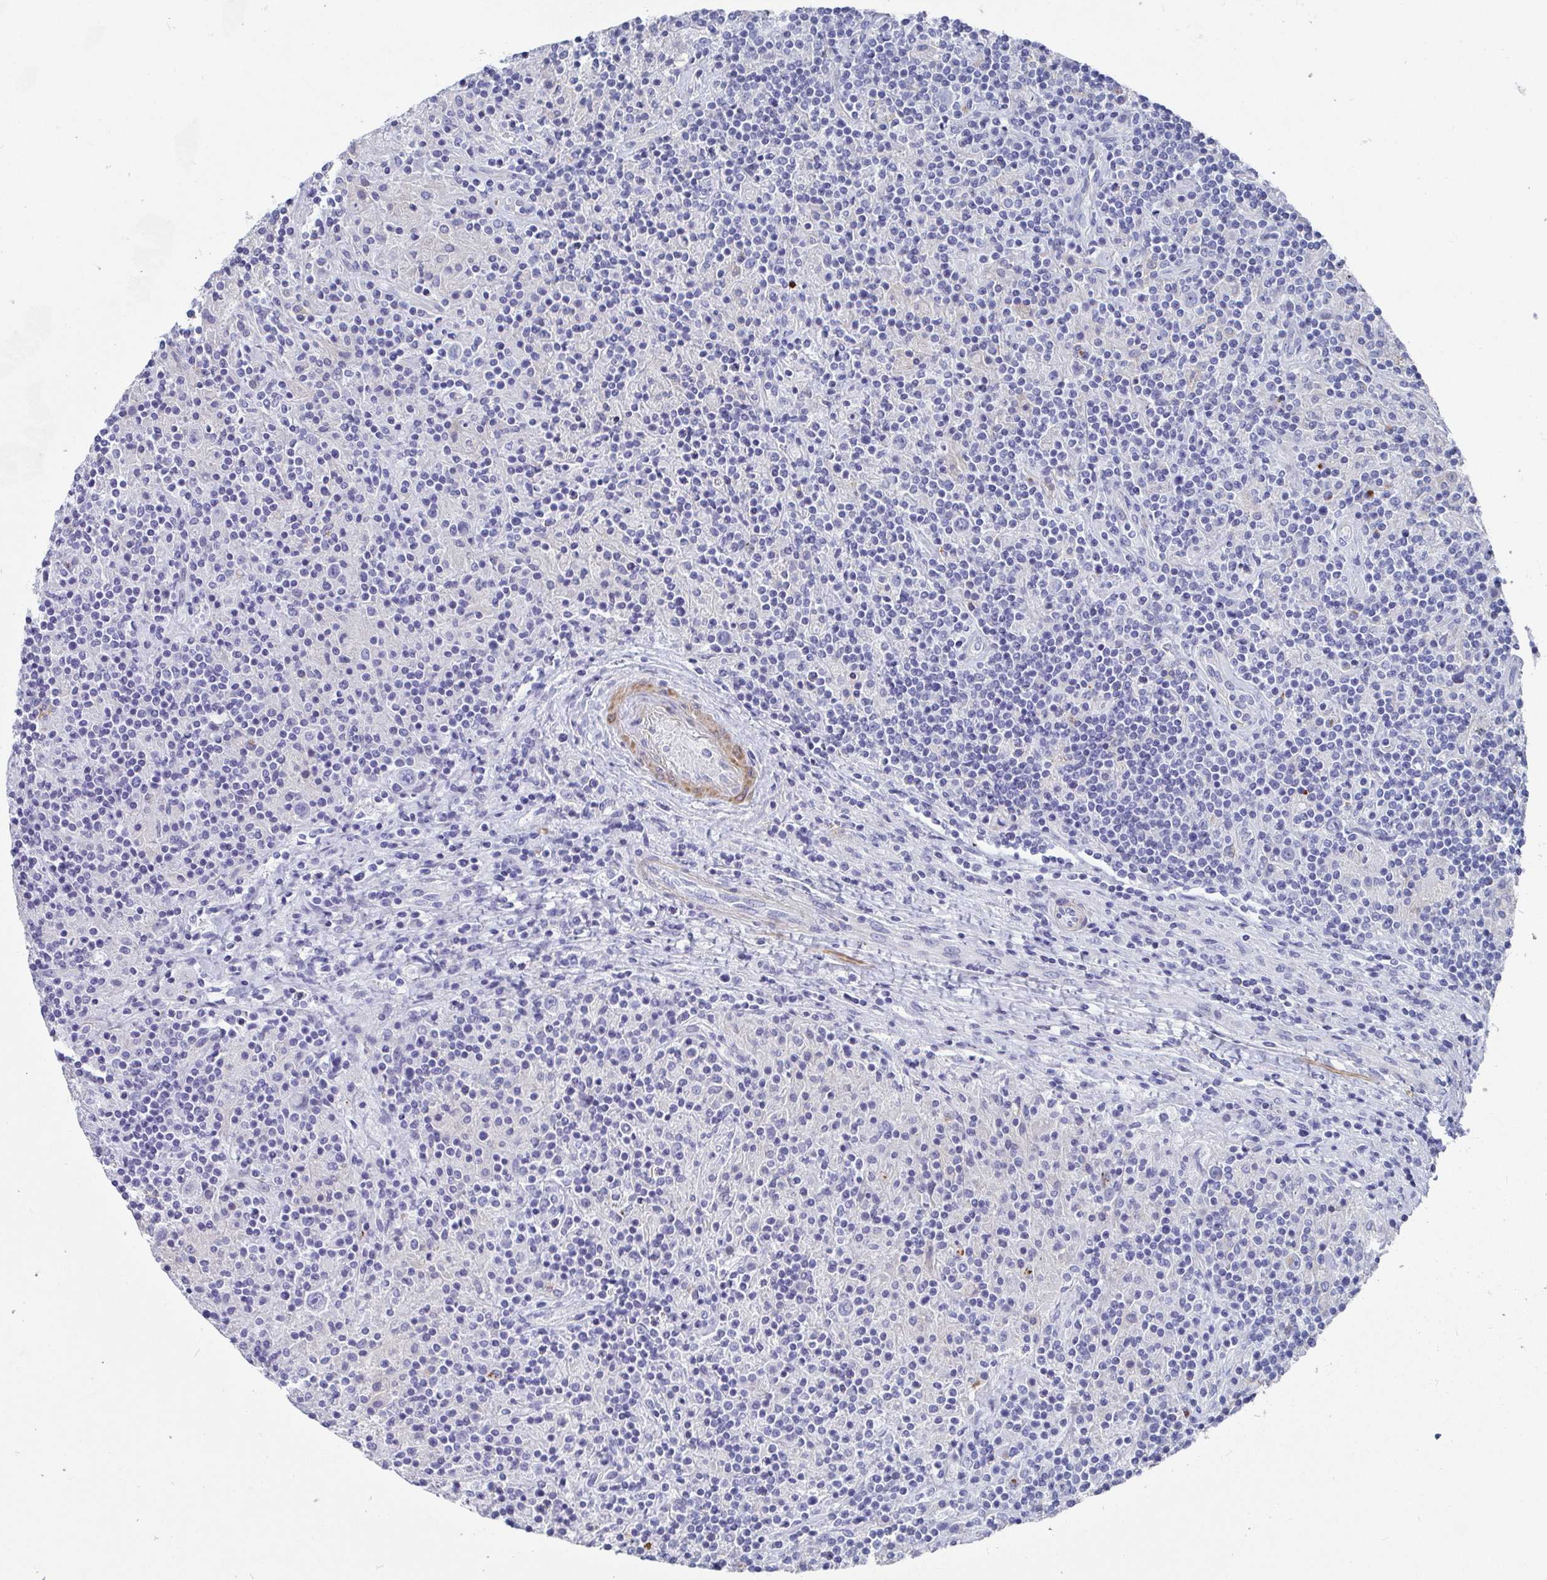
{"staining": {"intensity": "negative", "quantity": "none", "location": "none"}, "tissue": "lymphoma", "cell_type": "Tumor cells", "image_type": "cancer", "snomed": [{"axis": "morphology", "description": "Hodgkin's disease, NOS"}, {"axis": "topography", "description": "Lymph node"}], "caption": "The histopathology image displays no significant expression in tumor cells of Hodgkin's disease.", "gene": "ZFP82", "patient": {"sex": "male", "age": 70}}